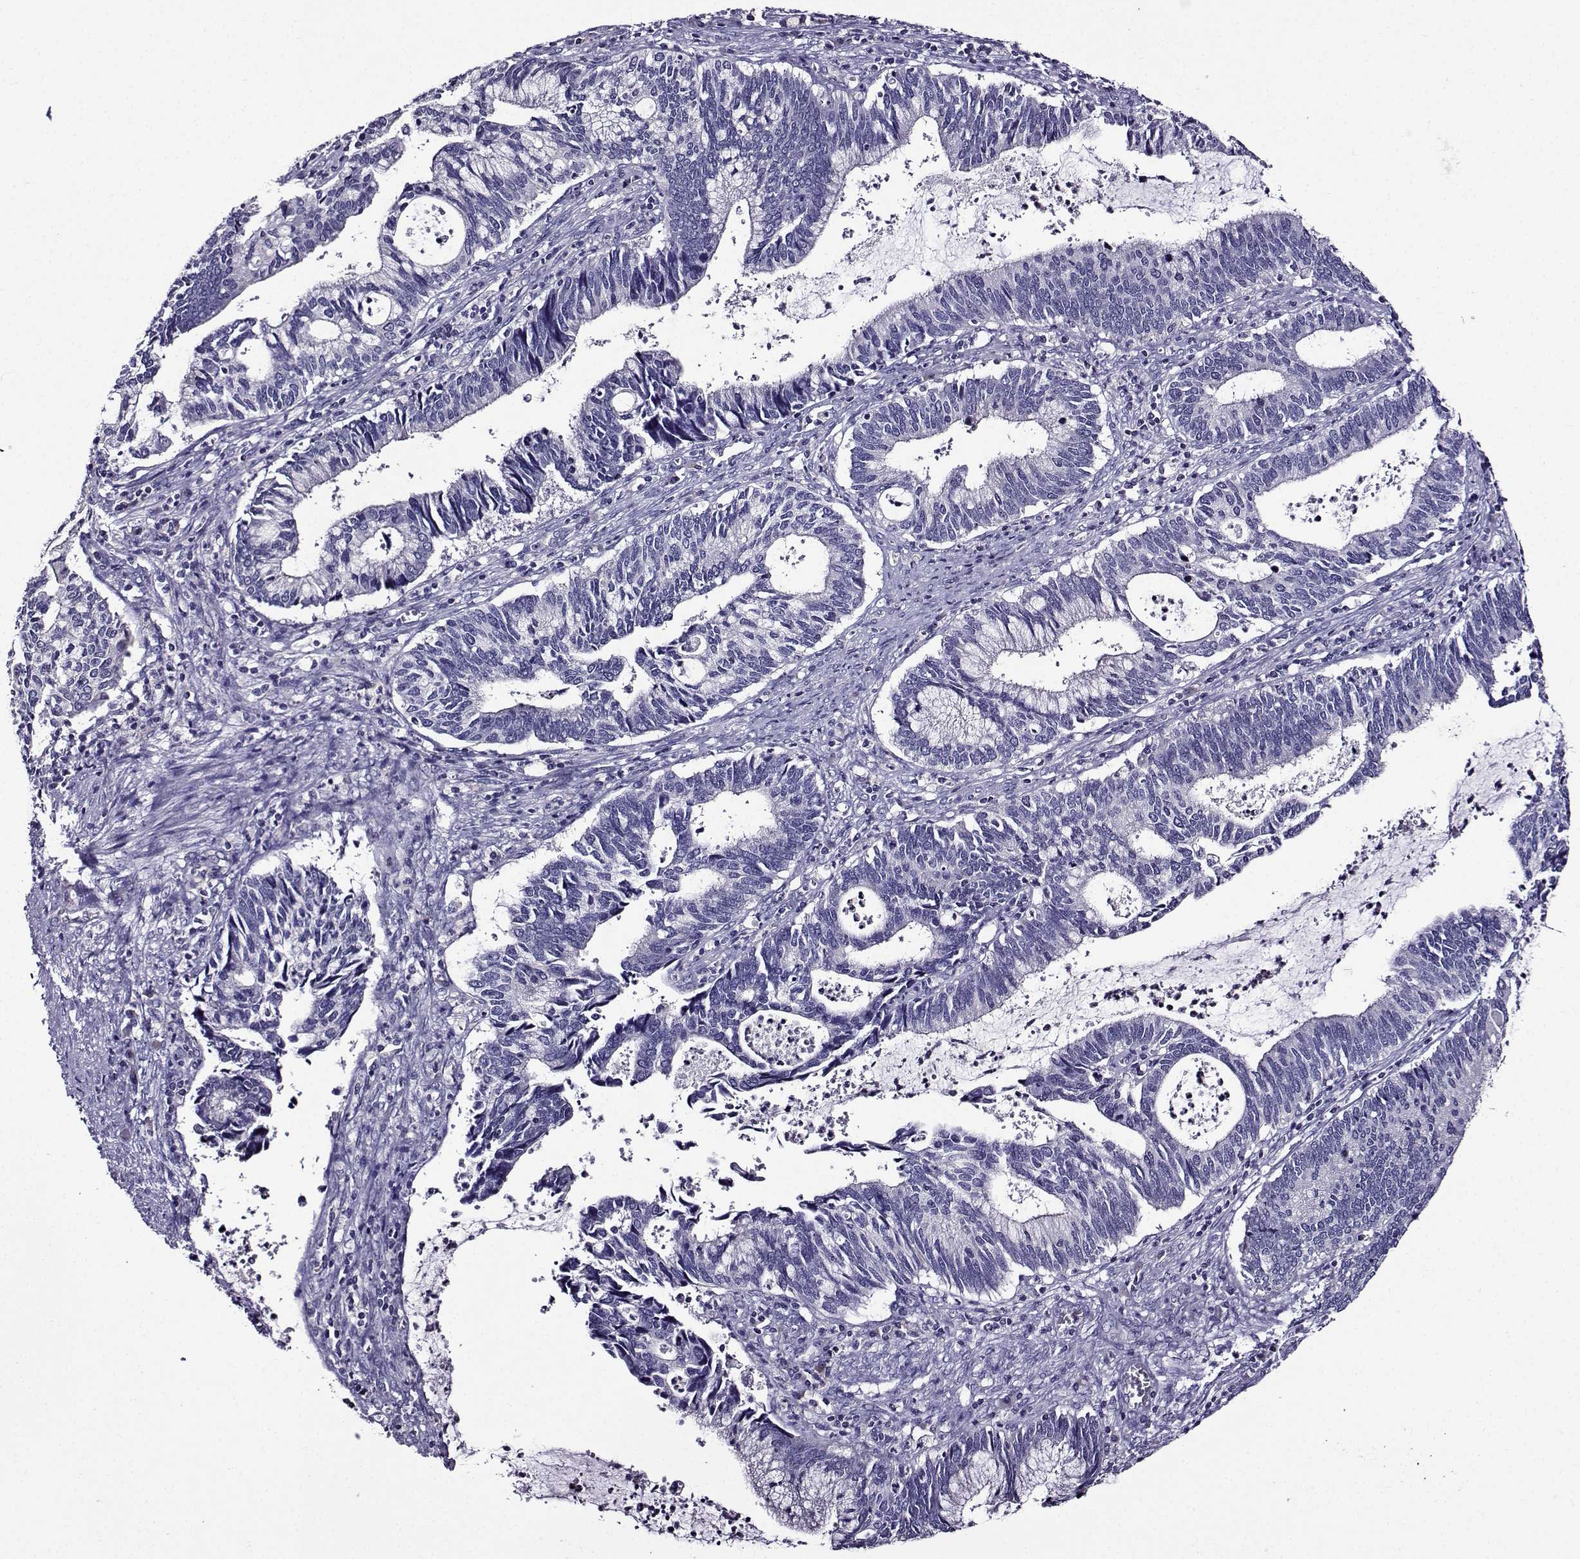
{"staining": {"intensity": "negative", "quantity": "none", "location": "none"}, "tissue": "cervical cancer", "cell_type": "Tumor cells", "image_type": "cancer", "snomed": [{"axis": "morphology", "description": "Adenocarcinoma, NOS"}, {"axis": "topography", "description": "Cervix"}], "caption": "There is no significant expression in tumor cells of cervical cancer (adenocarcinoma).", "gene": "TMEM266", "patient": {"sex": "female", "age": 42}}